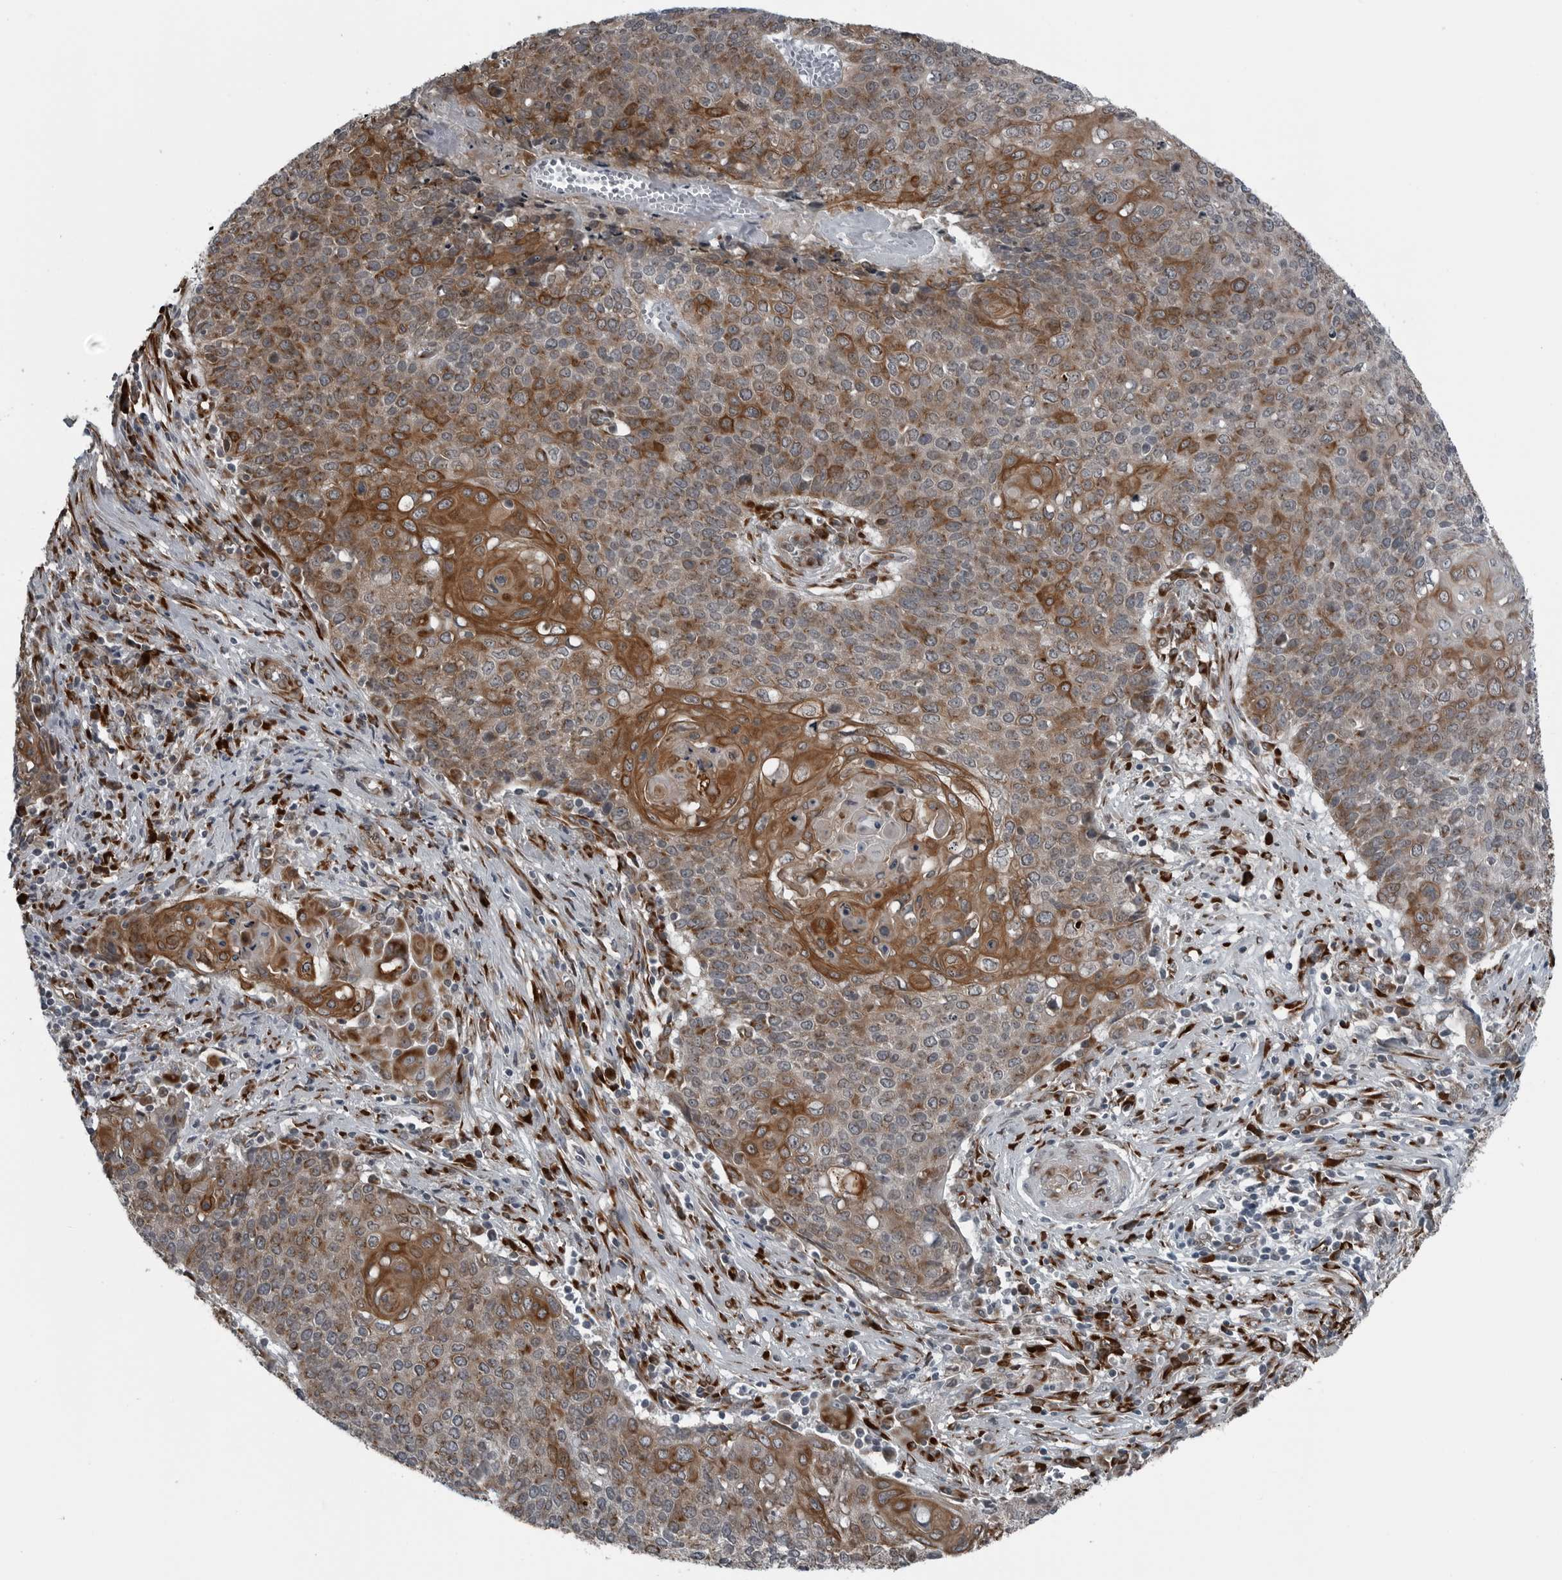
{"staining": {"intensity": "moderate", "quantity": ">75%", "location": "cytoplasmic/membranous"}, "tissue": "cervical cancer", "cell_type": "Tumor cells", "image_type": "cancer", "snomed": [{"axis": "morphology", "description": "Squamous cell carcinoma, NOS"}, {"axis": "topography", "description": "Cervix"}], "caption": "Immunohistochemistry image of cervical cancer stained for a protein (brown), which exhibits medium levels of moderate cytoplasmic/membranous staining in approximately >75% of tumor cells.", "gene": "CEP85", "patient": {"sex": "female", "age": 39}}